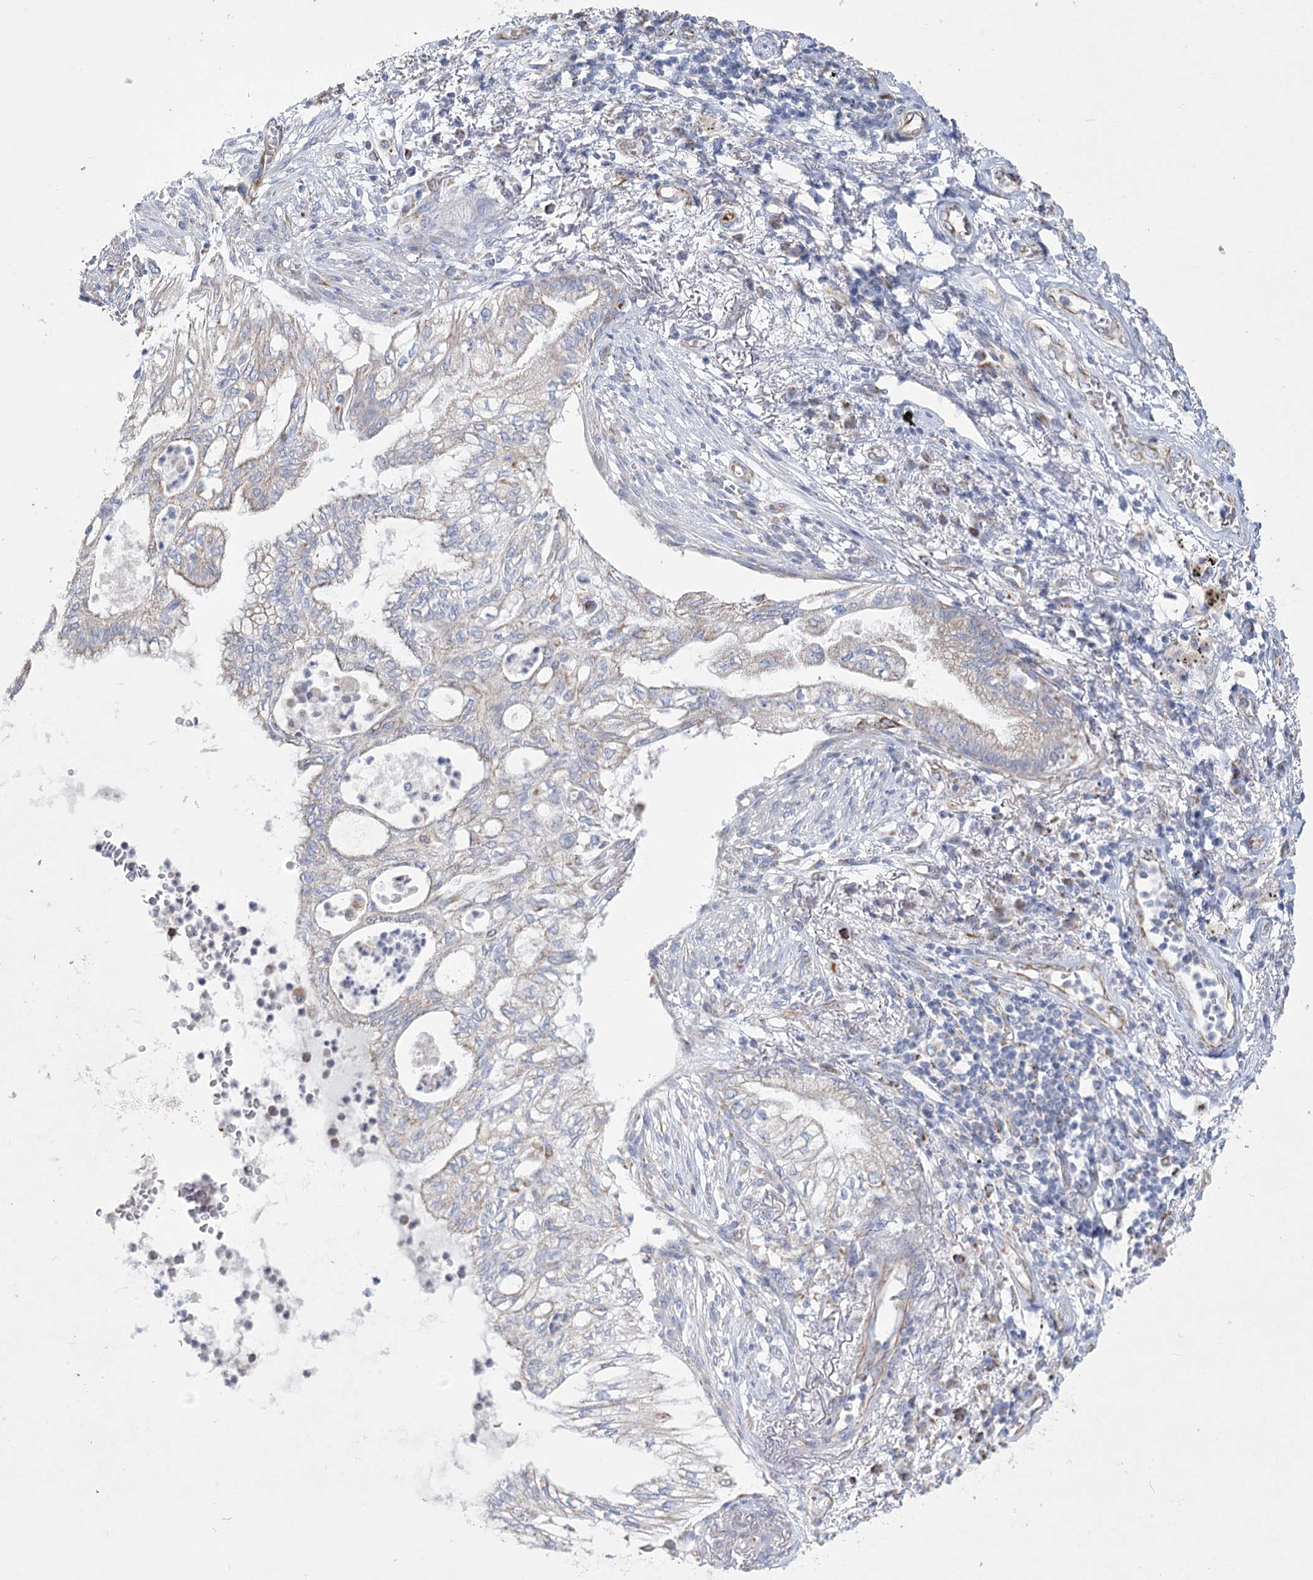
{"staining": {"intensity": "weak", "quantity": "<25%", "location": "cytoplasmic/membranous"}, "tissue": "lung cancer", "cell_type": "Tumor cells", "image_type": "cancer", "snomed": [{"axis": "morphology", "description": "Adenocarcinoma, NOS"}, {"axis": "topography", "description": "Lung"}], "caption": "Histopathology image shows no protein expression in tumor cells of adenocarcinoma (lung) tissue.", "gene": "DHTKD1", "patient": {"sex": "female", "age": 70}}